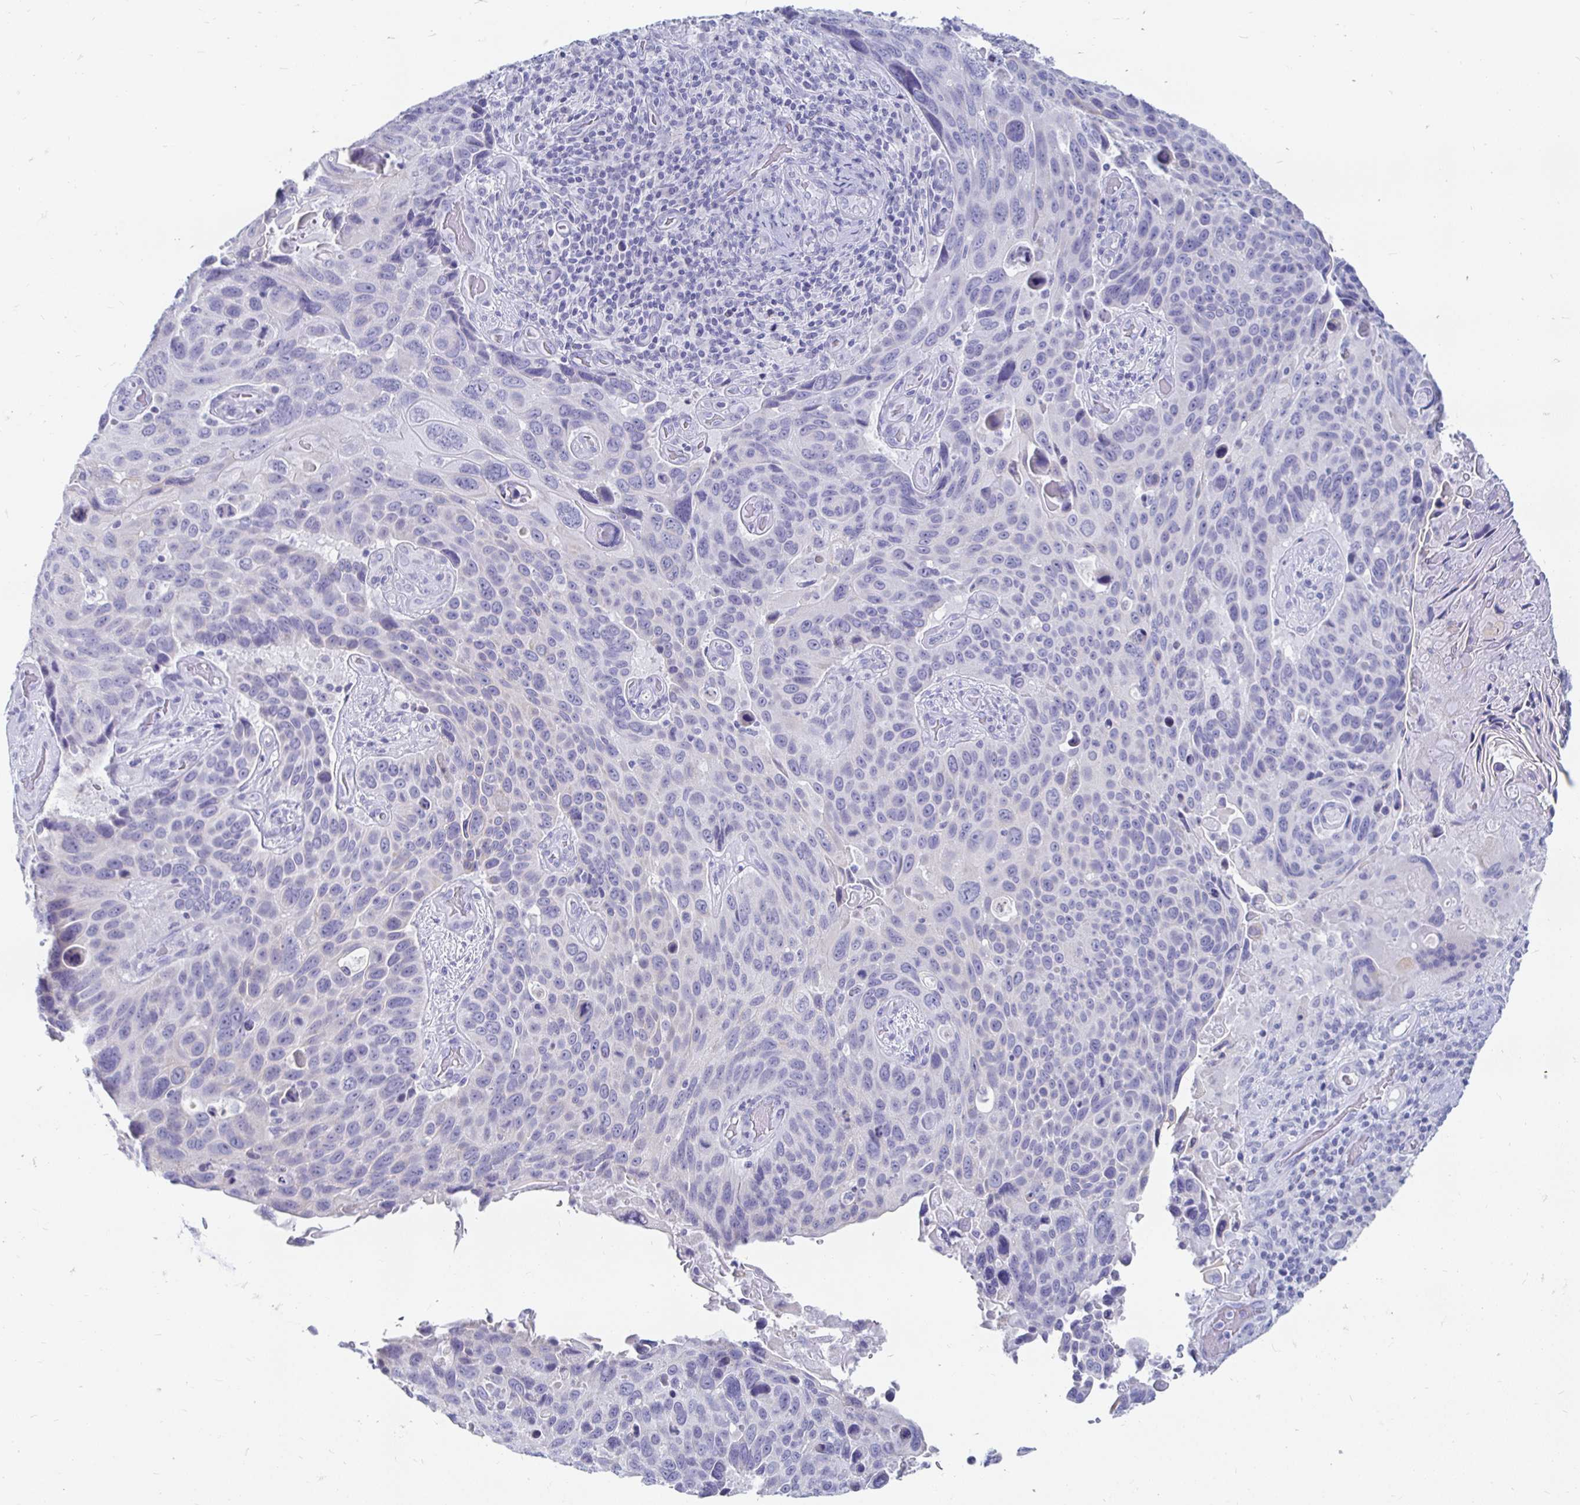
{"staining": {"intensity": "negative", "quantity": "none", "location": "none"}, "tissue": "lung cancer", "cell_type": "Tumor cells", "image_type": "cancer", "snomed": [{"axis": "morphology", "description": "Squamous cell carcinoma, NOS"}, {"axis": "topography", "description": "Lung"}], "caption": "Immunohistochemistry image of neoplastic tissue: lung cancer (squamous cell carcinoma) stained with DAB exhibits no significant protein positivity in tumor cells.", "gene": "PEG10", "patient": {"sex": "male", "age": 68}}